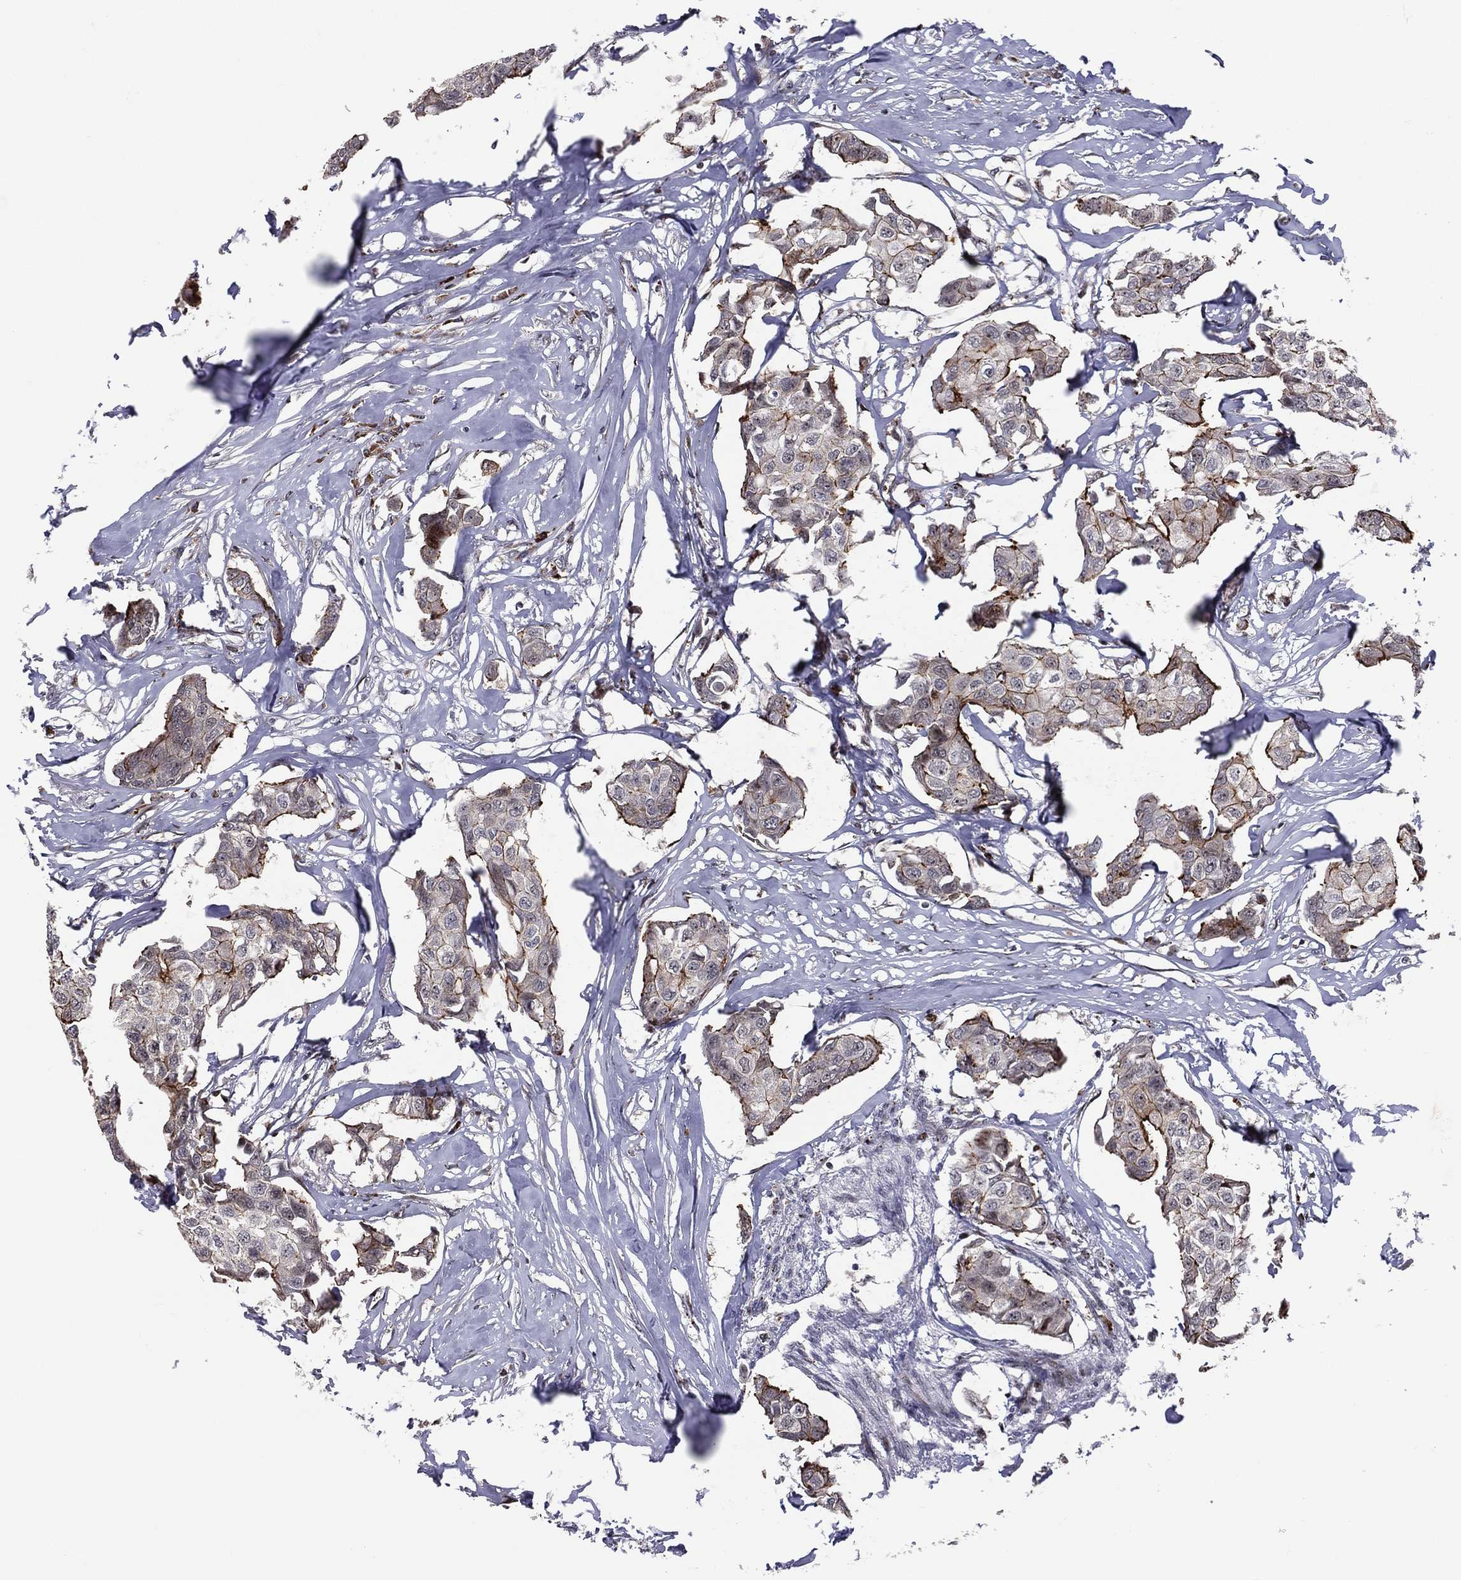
{"staining": {"intensity": "moderate", "quantity": "<25%", "location": "cytoplasmic/membranous"}, "tissue": "breast cancer", "cell_type": "Tumor cells", "image_type": "cancer", "snomed": [{"axis": "morphology", "description": "Duct carcinoma"}, {"axis": "topography", "description": "Breast"}], "caption": "The photomicrograph demonstrates staining of breast intraductal carcinoma, revealing moderate cytoplasmic/membranous protein expression (brown color) within tumor cells.", "gene": "VHL", "patient": {"sex": "female", "age": 80}}